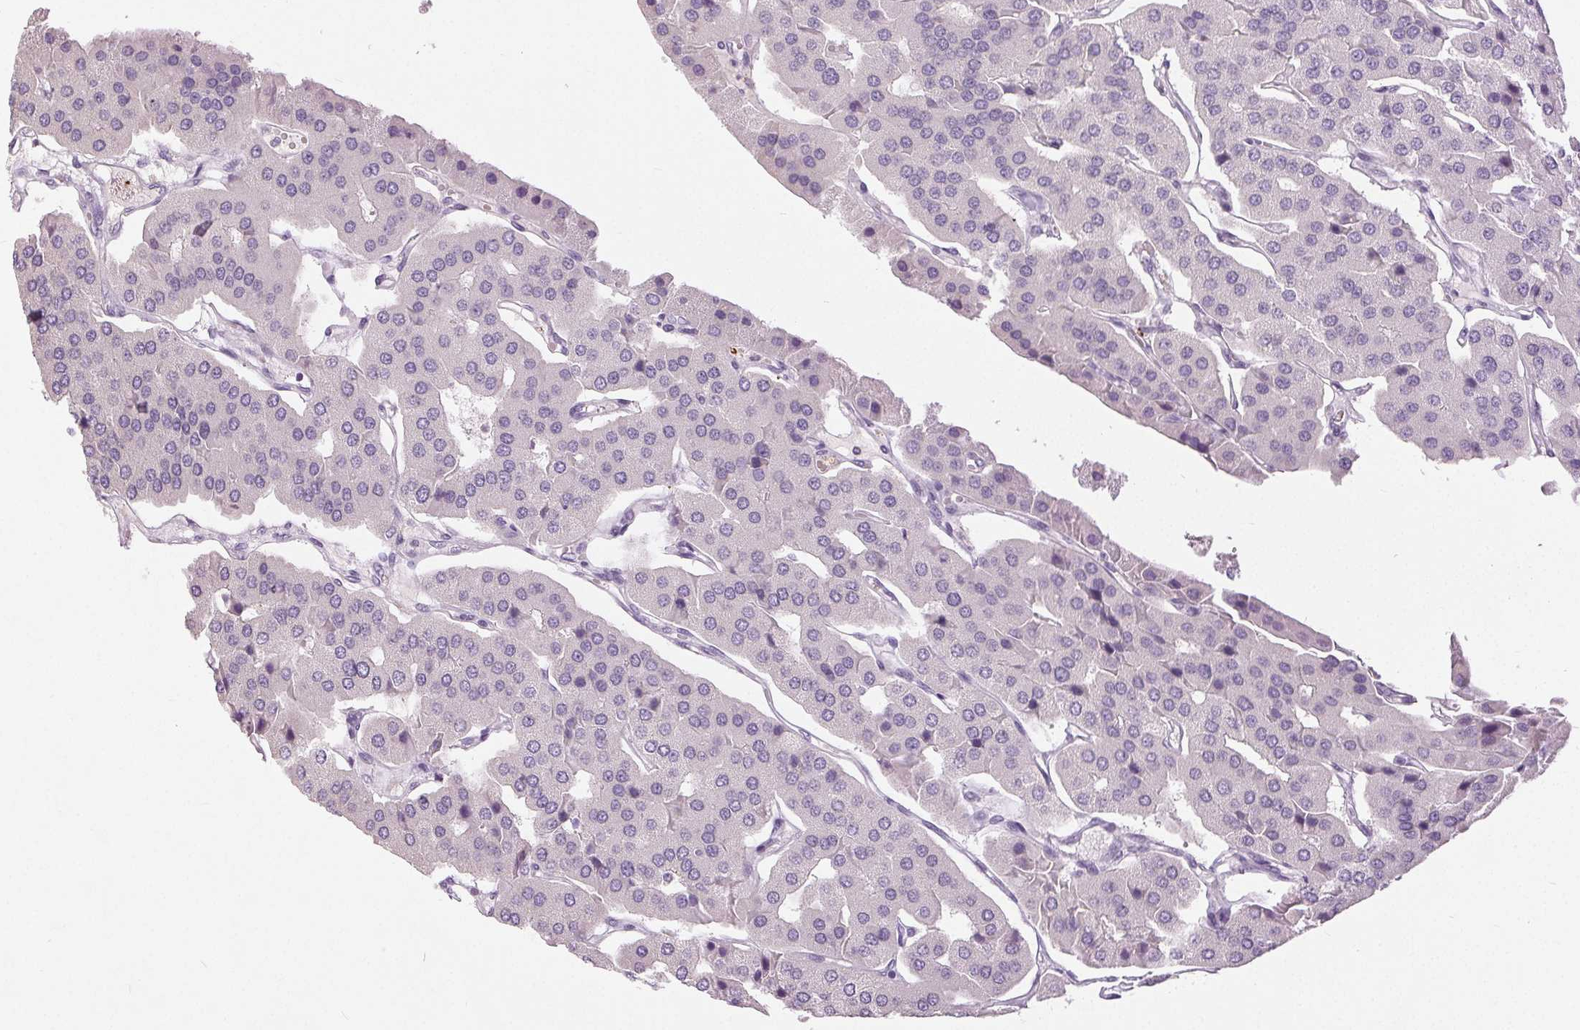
{"staining": {"intensity": "negative", "quantity": "none", "location": "none"}, "tissue": "parathyroid gland", "cell_type": "Glandular cells", "image_type": "normal", "snomed": [{"axis": "morphology", "description": "Normal tissue, NOS"}, {"axis": "morphology", "description": "Adenoma, NOS"}, {"axis": "topography", "description": "Parathyroid gland"}], "caption": "Human parathyroid gland stained for a protein using immunohistochemistry demonstrates no staining in glandular cells.", "gene": "DSG3", "patient": {"sex": "female", "age": 86}}